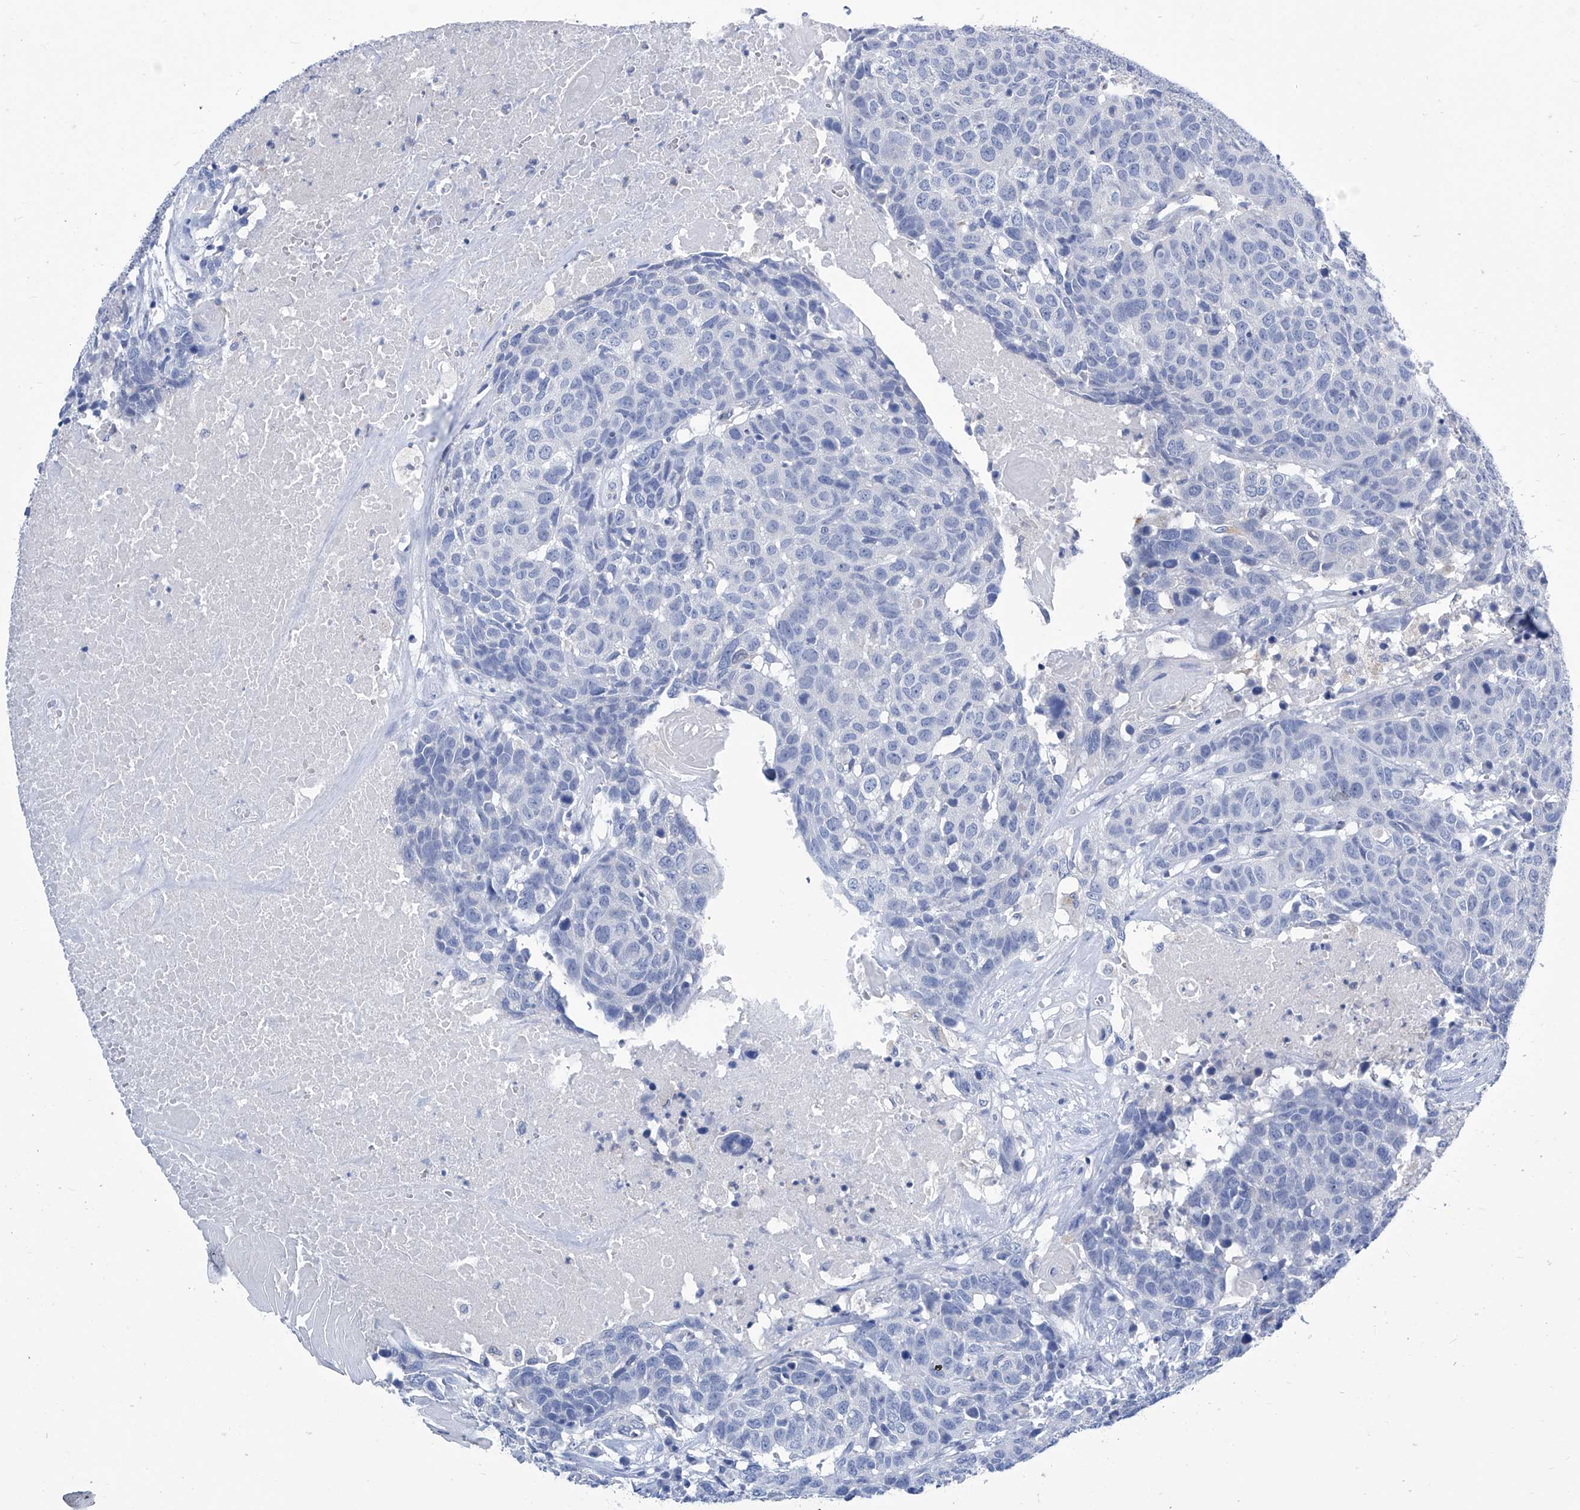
{"staining": {"intensity": "negative", "quantity": "none", "location": "none"}, "tissue": "head and neck cancer", "cell_type": "Tumor cells", "image_type": "cancer", "snomed": [{"axis": "morphology", "description": "Squamous cell carcinoma, NOS"}, {"axis": "topography", "description": "Head-Neck"}], "caption": "IHC photomicrograph of neoplastic tissue: human head and neck squamous cell carcinoma stained with DAB (3,3'-diaminobenzidine) displays no significant protein positivity in tumor cells.", "gene": "IMPA2", "patient": {"sex": "male", "age": 66}}